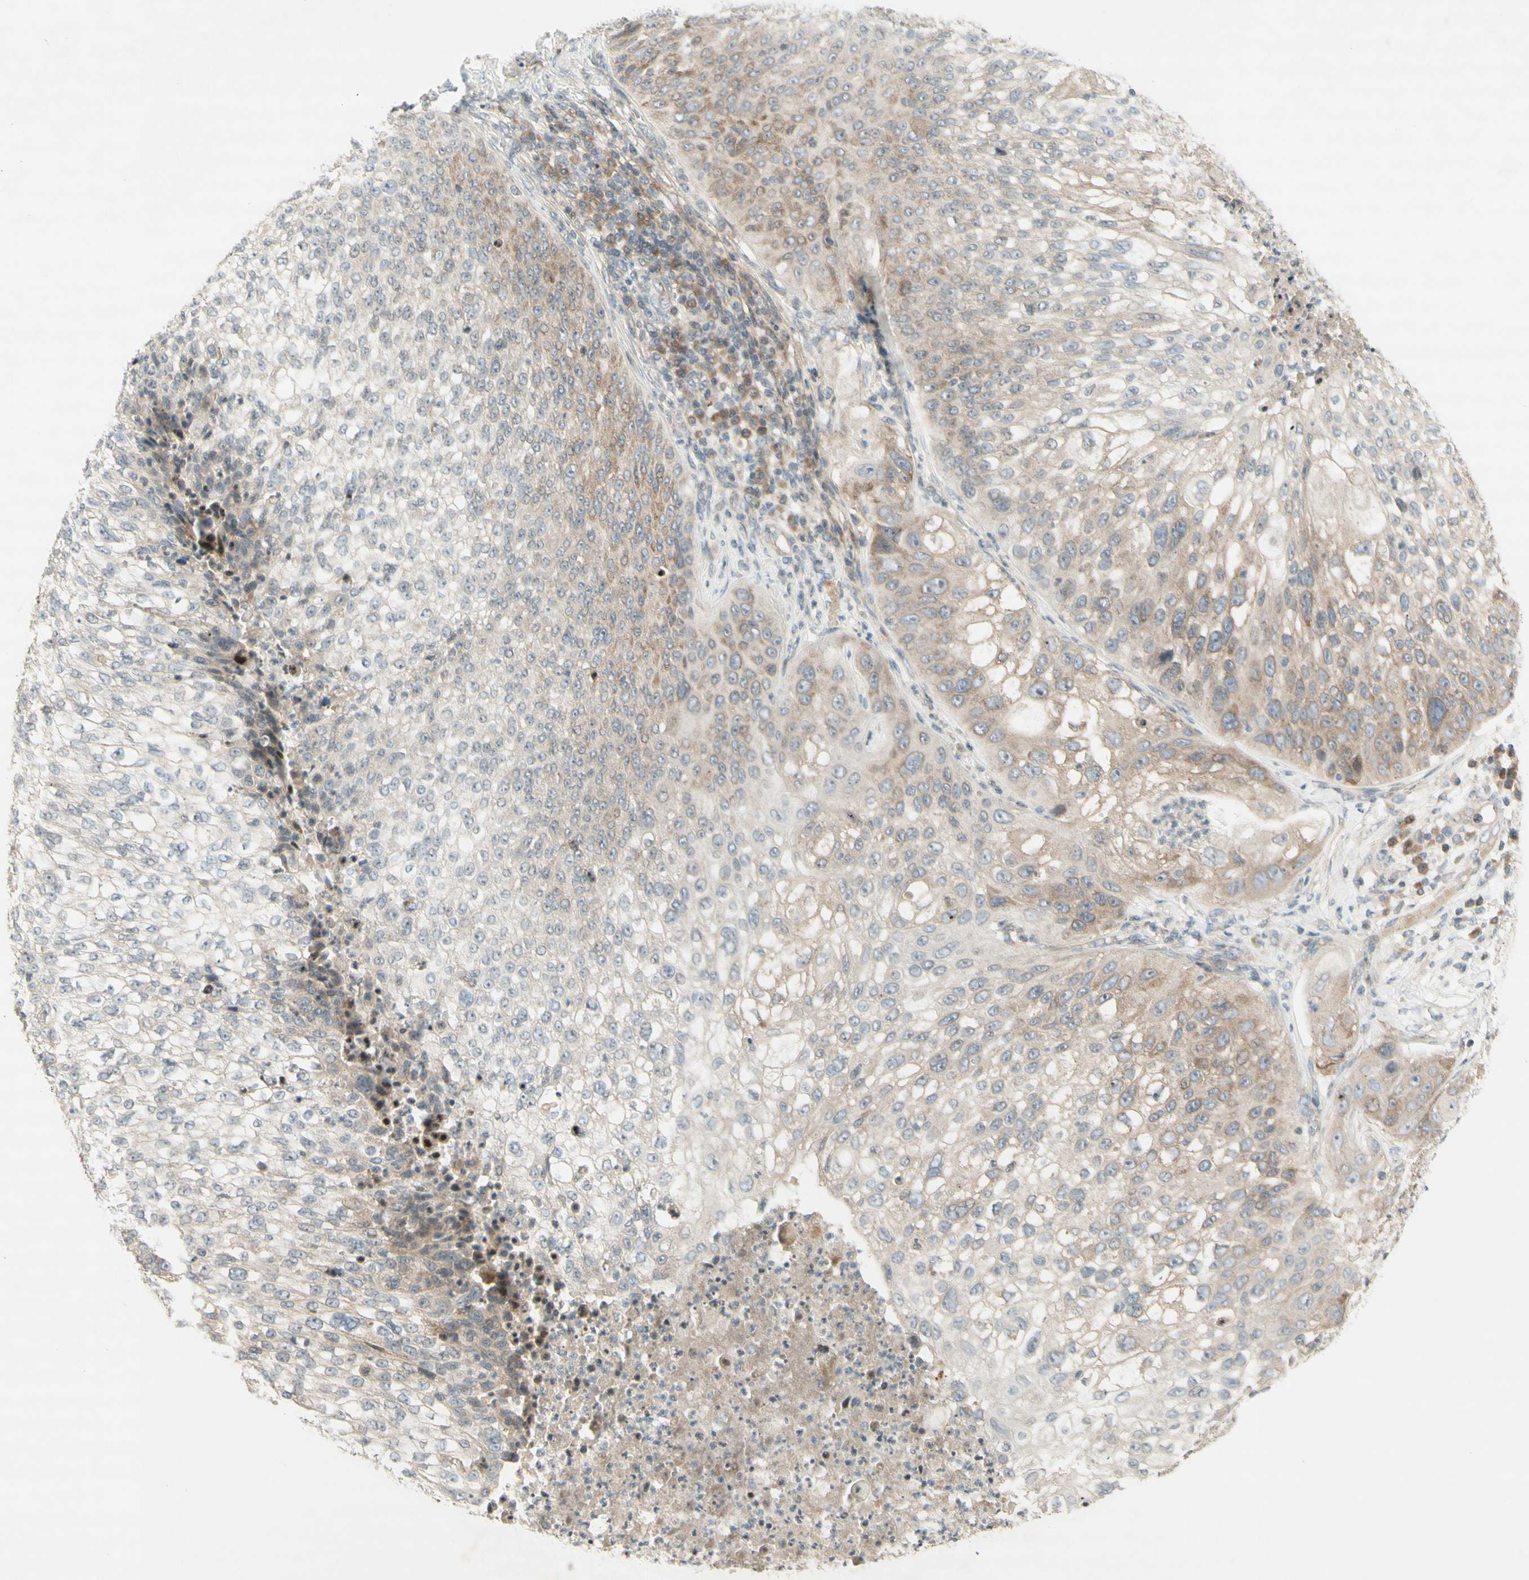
{"staining": {"intensity": "weak", "quantity": "25%-75%", "location": "cytoplasmic/membranous"}, "tissue": "lung cancer", "cell_type": "Tumor cells", "image_type": "cancer", "snomed": [{"axis": "morphology", "description": "Inflammation, NOS"}, {"axis": "morphology", "description": "Squamous cell carcinoma, NOS"}, {"axis": "topography", "description": "Lymph node"}, {"axis": "topography", "description": "Soft tissue"}, {"axis": "topography", "description": "Lung"}], "caption": "Immunohistochemical staining of lung cancer shows weak cytoplasmic/membranous protein expression in about 25%-75% of tumor cells. (DAB (3,3'-diaminobenzidine) IHC with brightfield microscopy, high magnification).", "gene": "ETF1", "patient": {"sex": "male", "age": 66}}